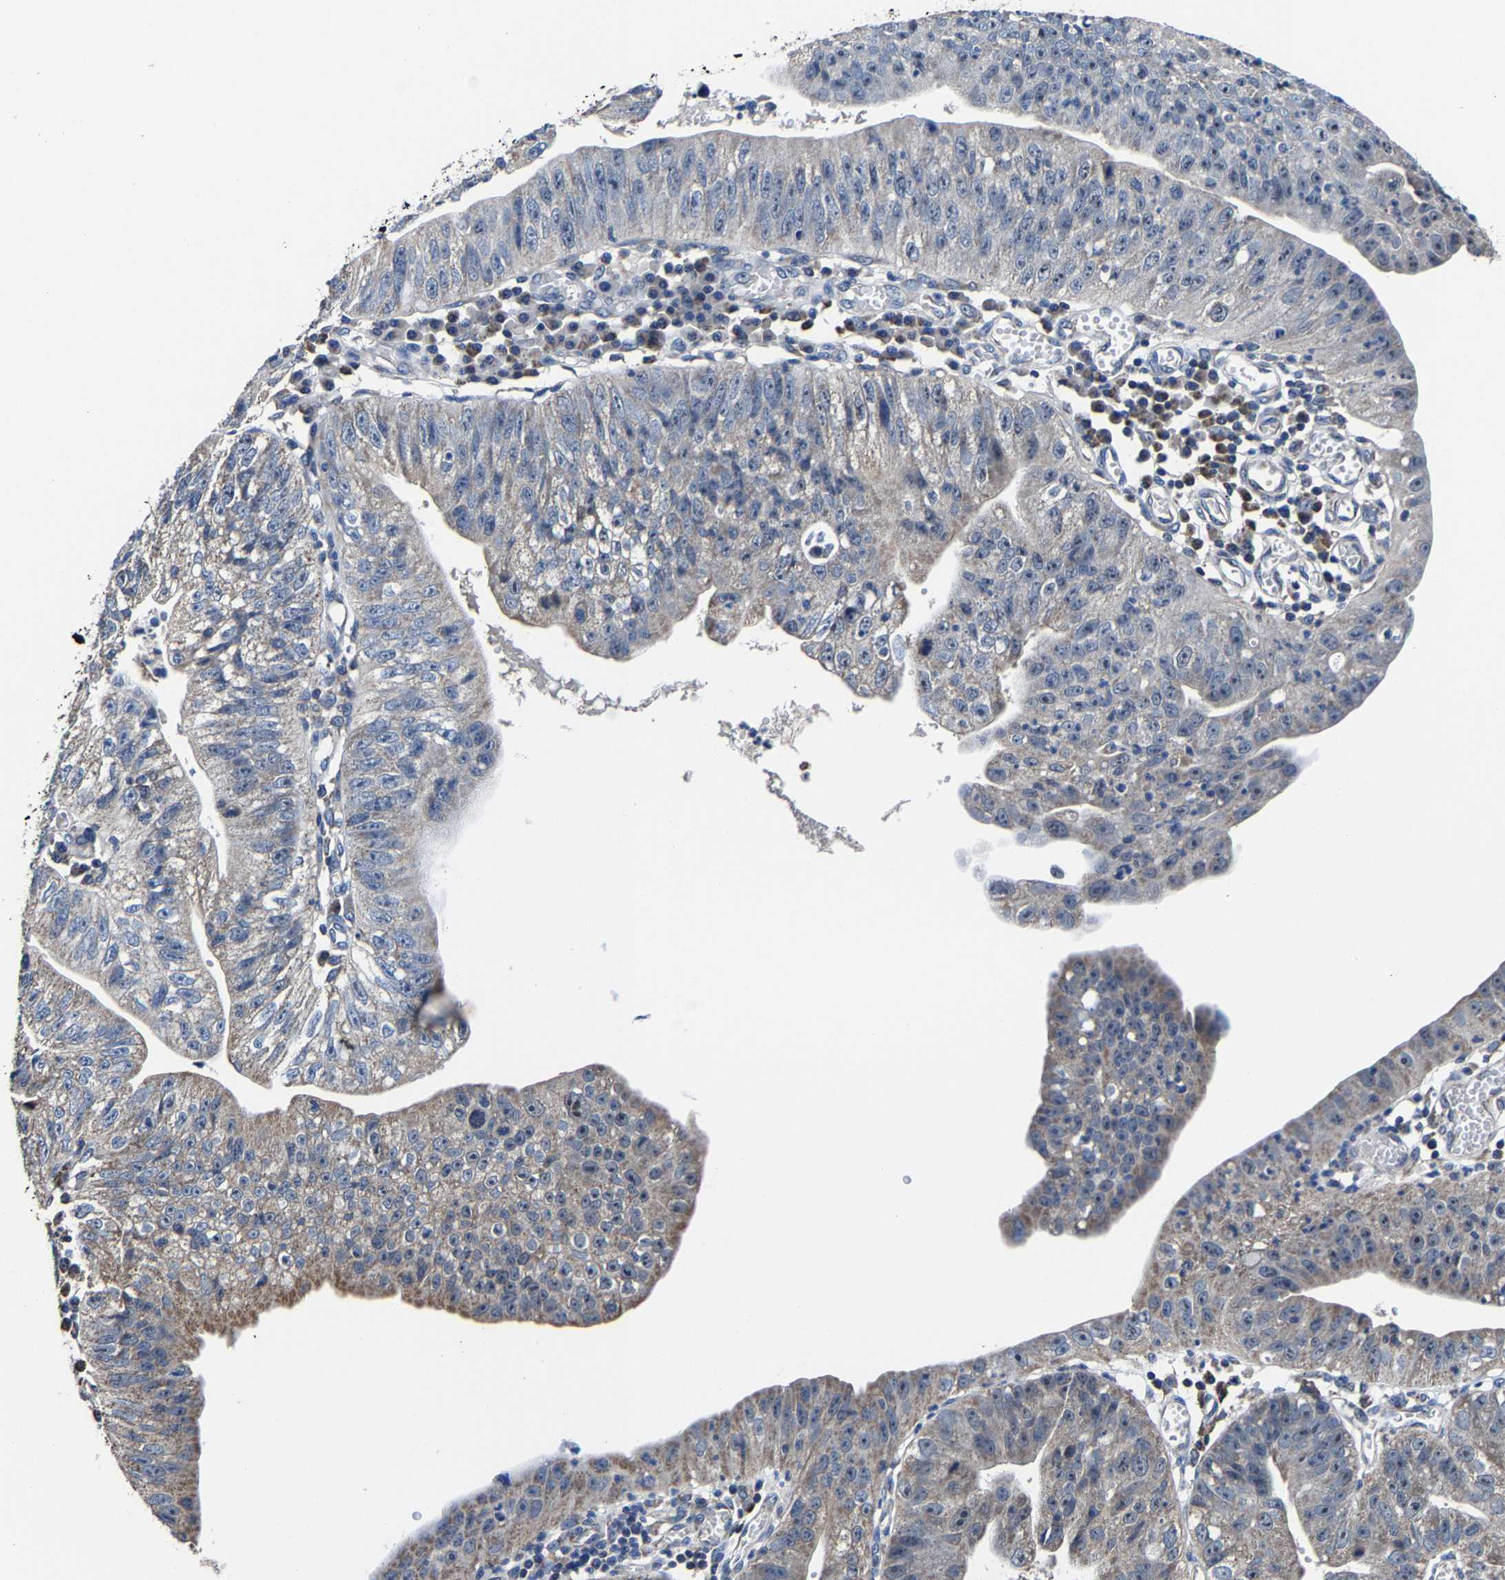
{"staining": {"intensity": "weak", "quantity": "<25%", "location": "cytoplasmic/membranous"}, "tissue": "stomach cancer", "cell_type": "Tumor cells", "image_type": "cancer", "snomed": [{"axis": "morphology", "description": "Adenocarcinoma, NOS"}, {"axis": "topography", "description": "Stomach"}], "caption": "This is a image of immunohistochemistry staining of stomach cancer, which shows no staining in tumor cells. The staining is performed using DAB brown chromogen with nuclei counter-stained in using hematoxylin.", "gene": "ZCCHC7", "patient": {"sex": "male", "age": 59}}